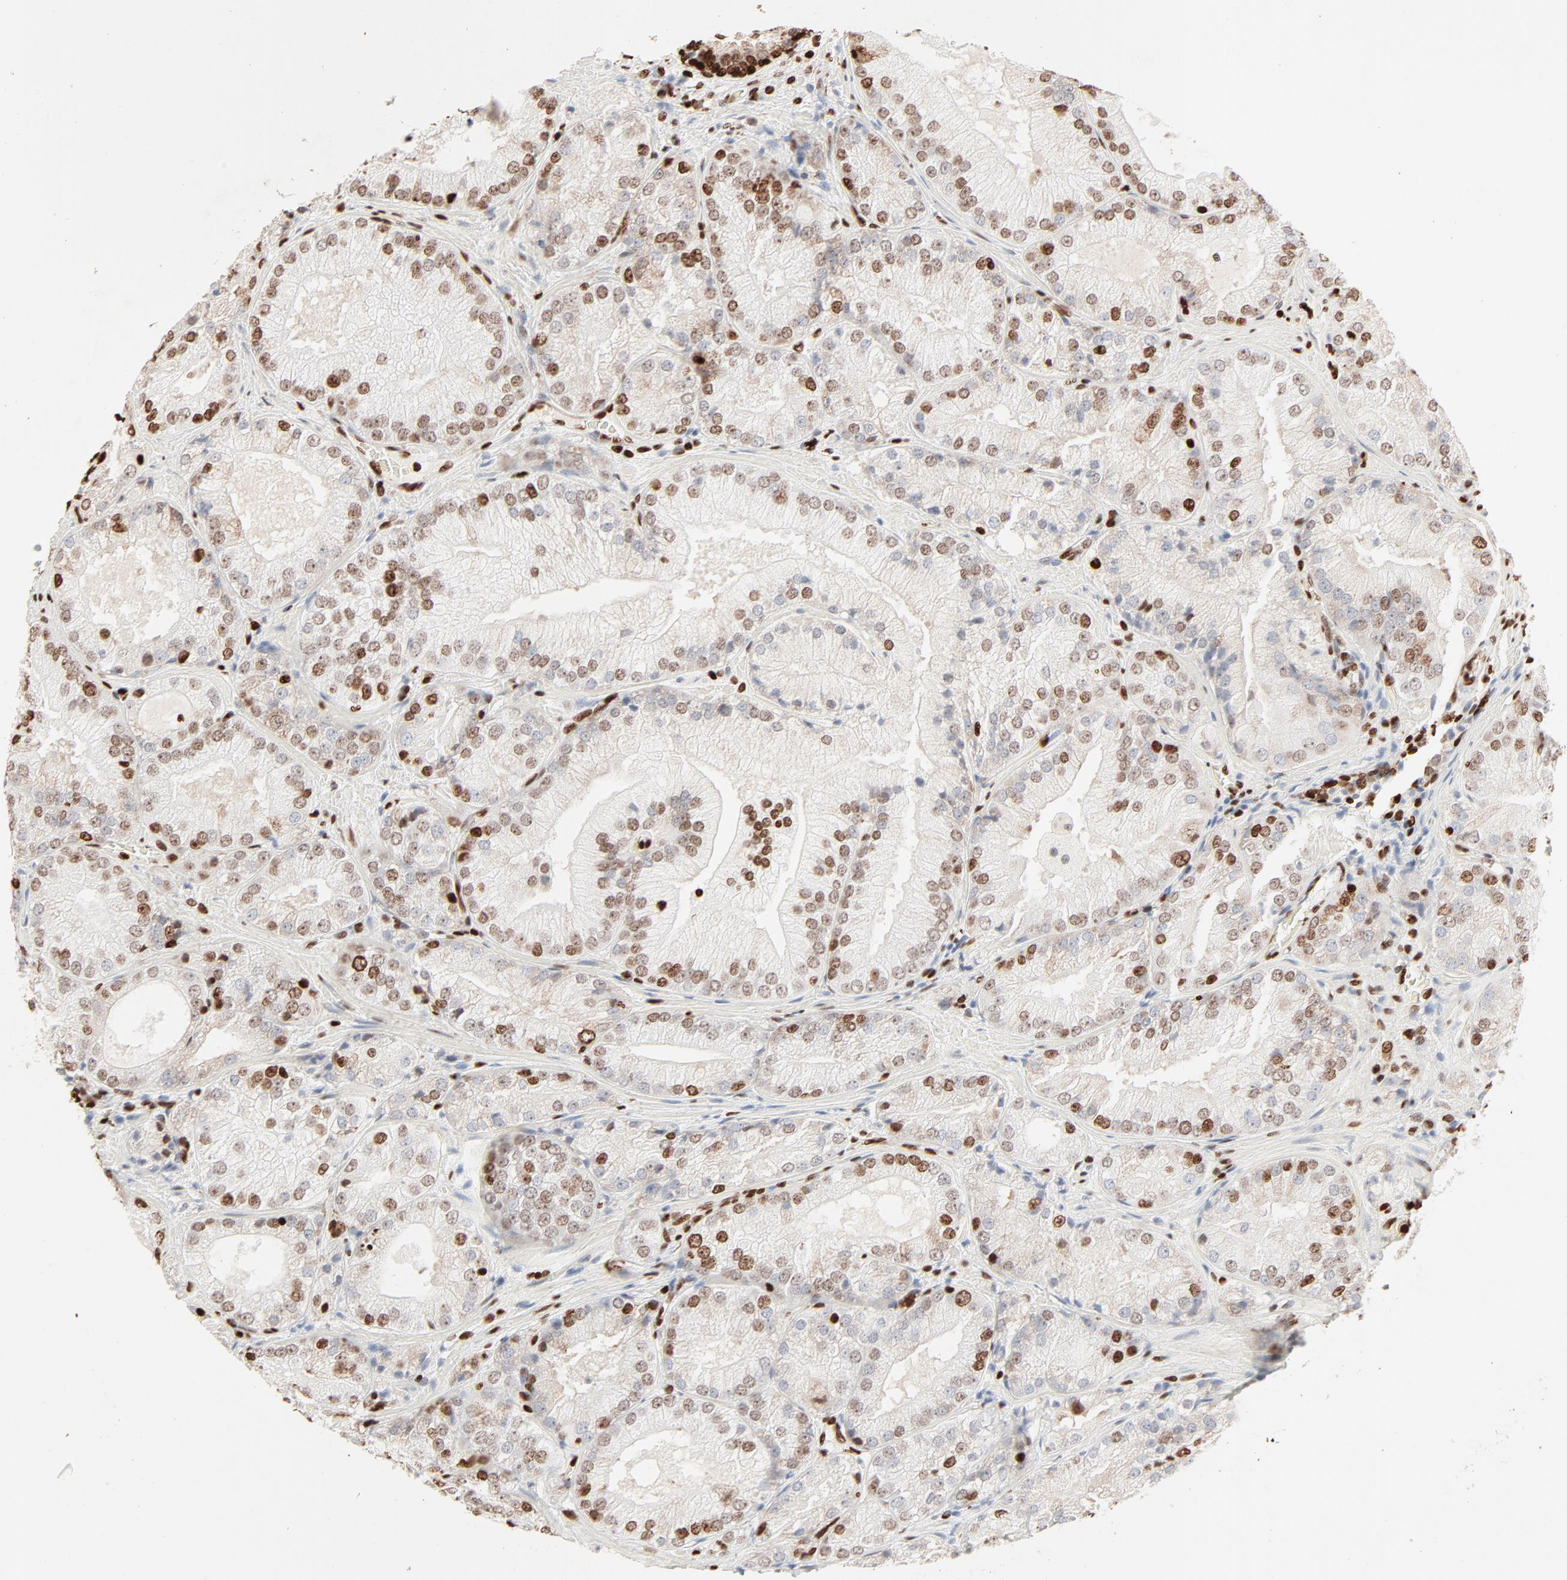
{"staining": {"intensity": "moderate", "quantity": ">75%", "location": "nuclear"}, "tissue": "prostate cancer", "cell_type": "Tumor cells", "image_type": "cancer", "snomed": [{"axis": "morphology", "description": "Adenocarcinoma, Low grade"}, {"axis": "topography", "description": "Prostate"}], "caption": "A brown stain highlights moderate nuclear positivity of a protein in low-grade adenocarcinoma (prostate) tumor cells.", "gene": "HMGB2", "patient": {"sex": "male", "age": 60}}